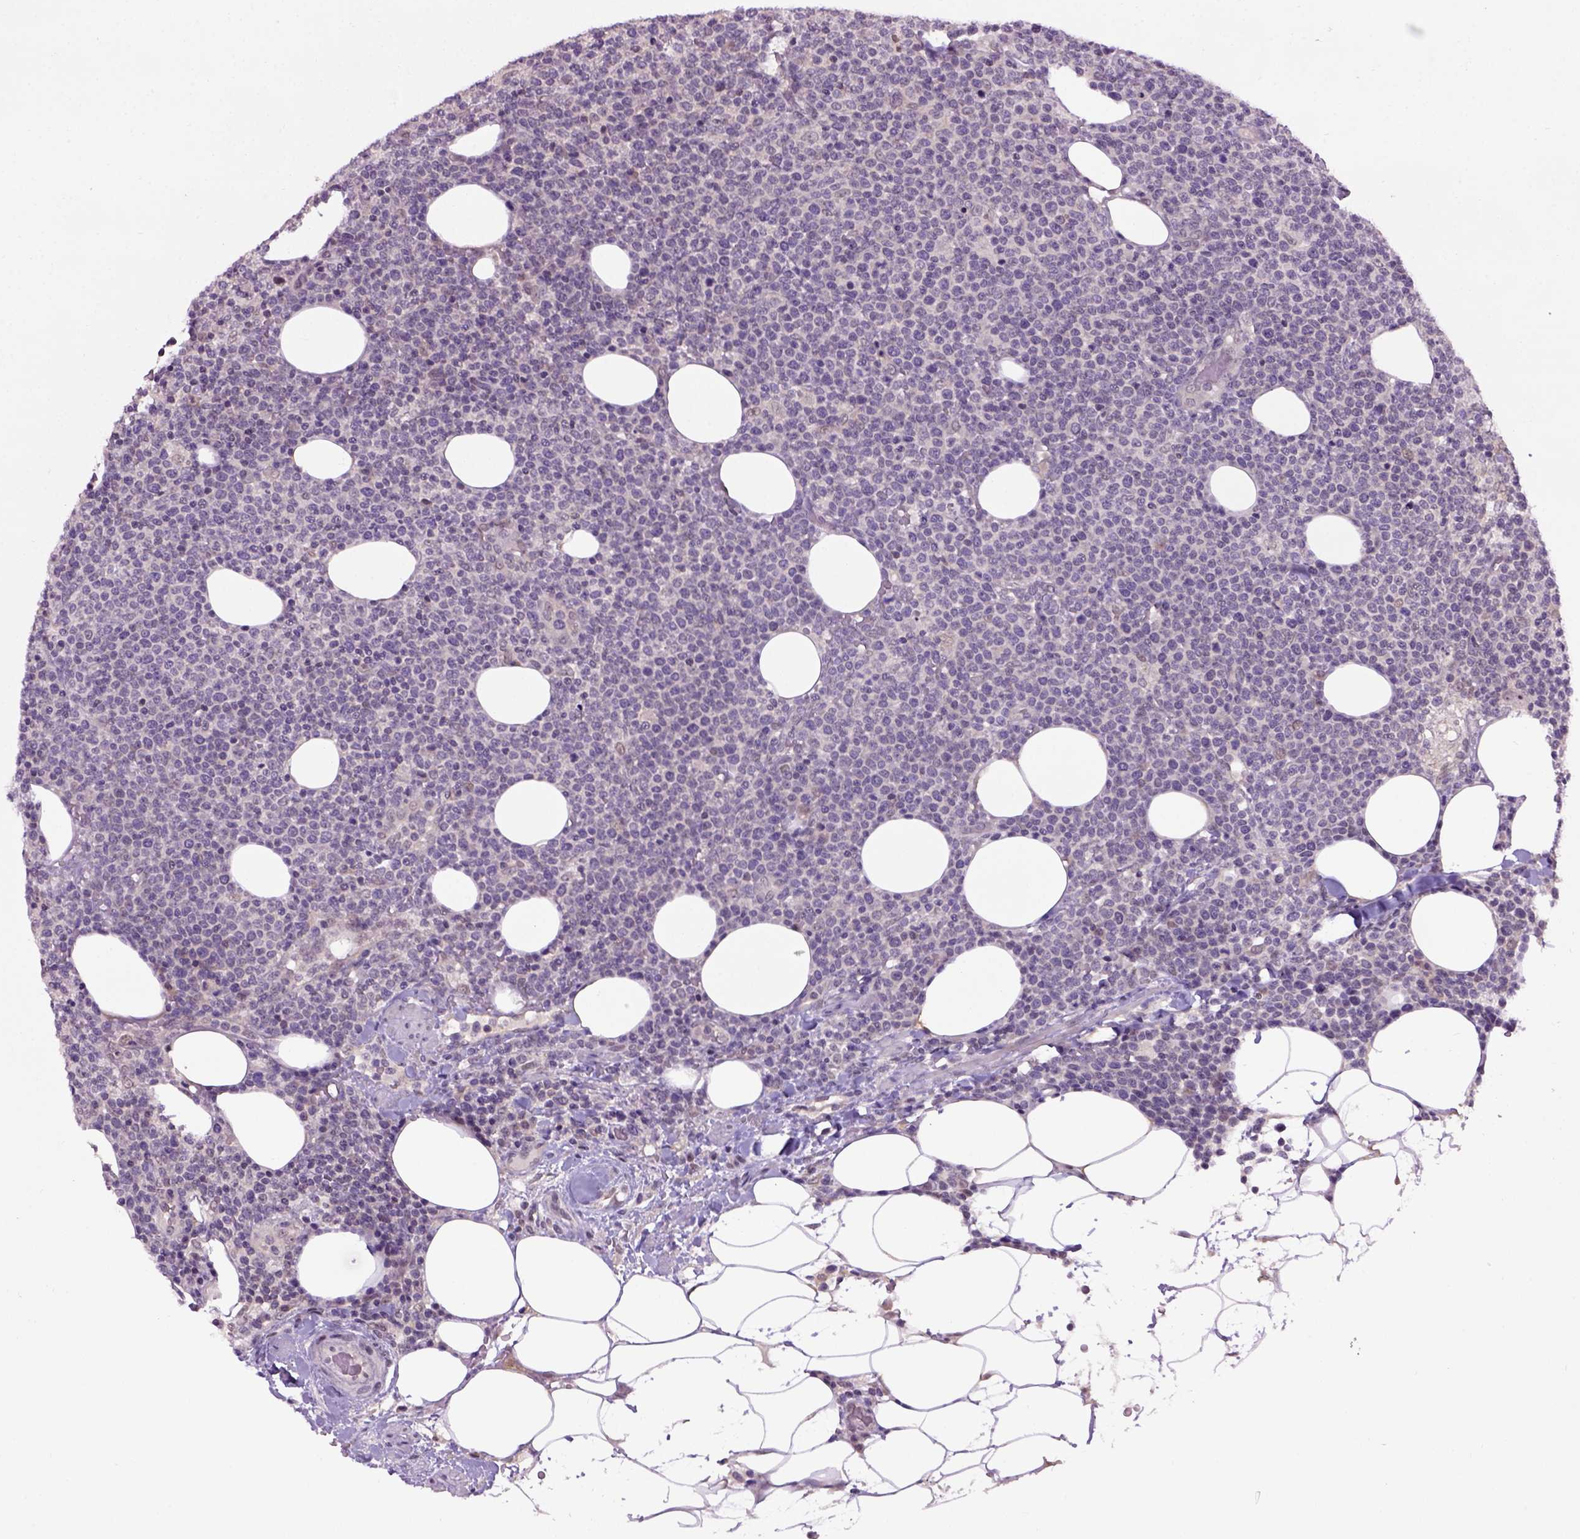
{"staining": {"intensity": "negative", "quantity": "none", "location": "none"}, "tissue": "lymphoma", "cell_type": "Tumor cells", "image_type": "cancer", "snomed": [{"axis": "morphology", "description": "Malignant lymphoma, non-Hodgkin's type, High grade"}, {"axis": "topography", "description": "Lymph node"}], "caption": "Tumor cells show no significant staining in lymphoma.", "gene": "RAB43", "patient": {"sex": "male", "age": 61}}